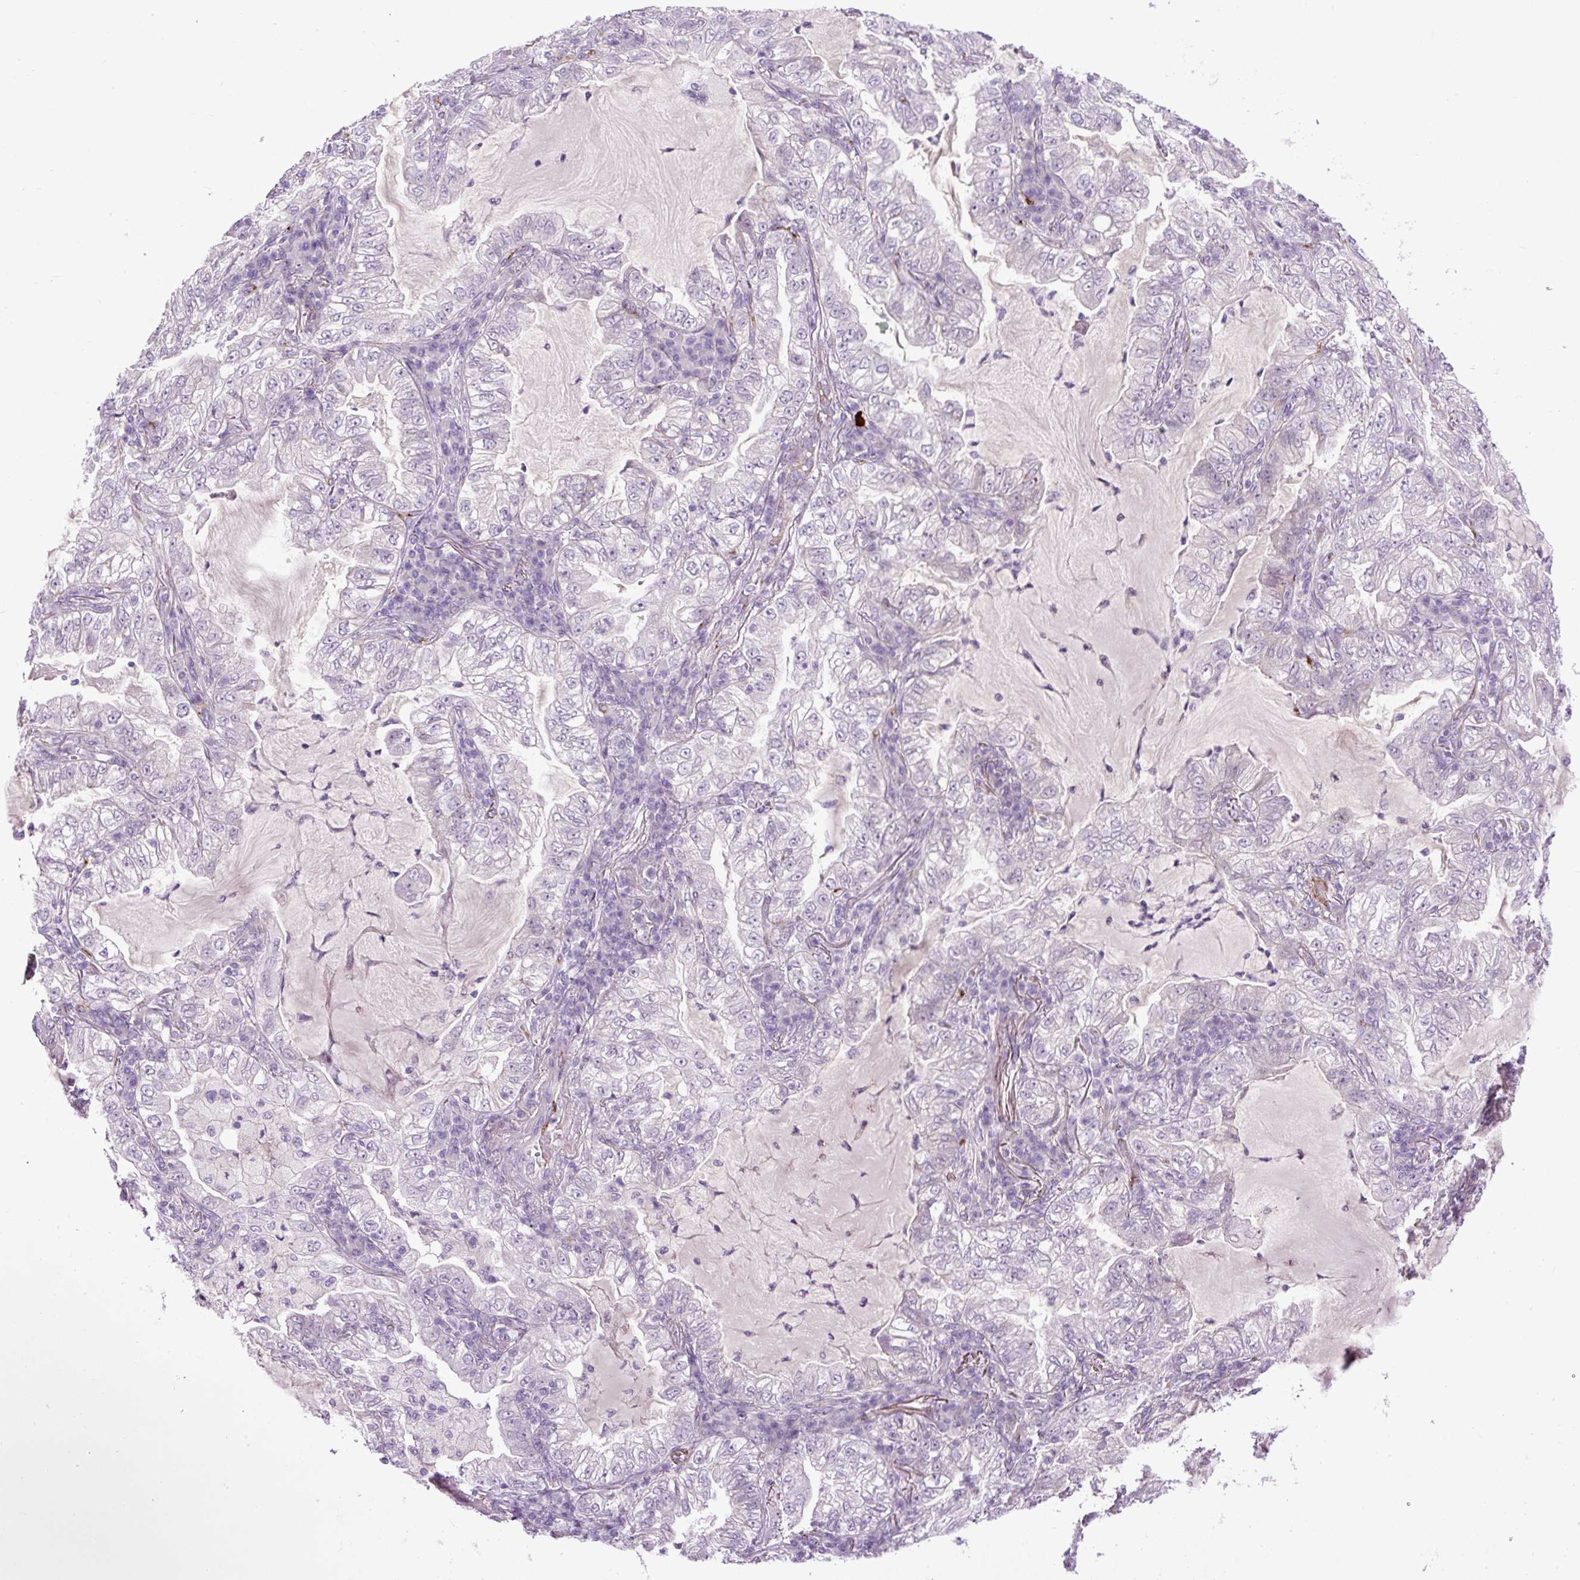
{"staining": {"intensity": "negative", "quantity": "none", "location": "none"}, "tissue": "lung cancer", "cell_type": "Tumor cells", "image_type": "cancer", "snomed": [{"axis": "morphology", "description": "Adenocarcinoma, NOS"}, {"axis": "topography", "description": "Lung"}], "caption": "This is an immunohistochemistry (IHC) micrograph of lung adenocarcinoma. There is no expression in tumor cells.", "gene": "LEFTY2", "patient": {"sex": "female", "age": 73}}